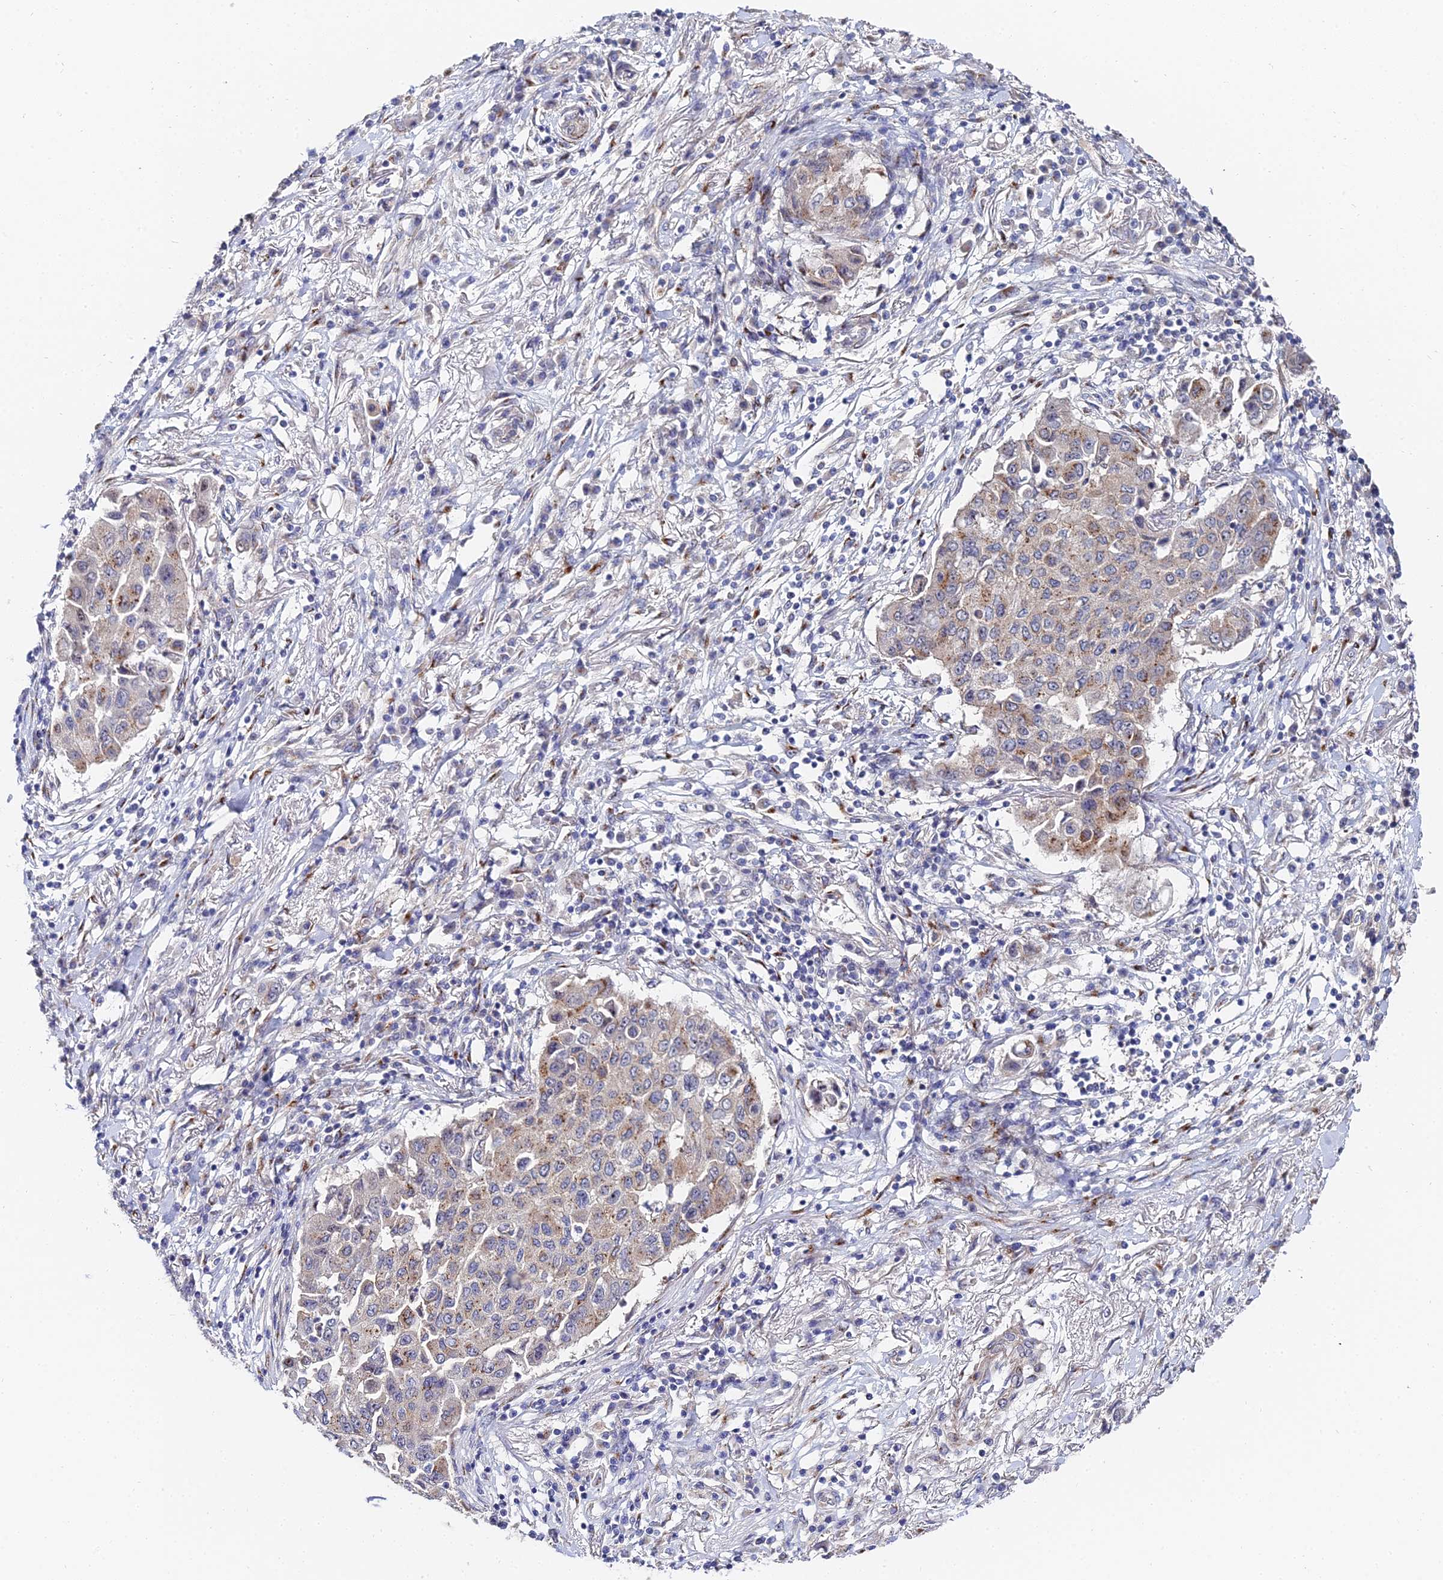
{"staining": {"intensity": "weak", "quantity": "25%-75%", "location": "cytoplasmic/membranous"}, "tissue": "lung cancer", "cell_type": "Tumor cells", "image_type": "cancer", "snomed": [{"axis": "morphology", "description": "Squamous cell carcinoma, NOS"}, {"axis": "topography", "description": "Lung"}], "caption": "The image shows staining of lung cancer (squamous cell carcinoma), revealing weak cytoplasmic/membranous protein expression (brown color) within tumor cells.", "gene": "BORCS8", "patient": {"sex": "male", "age": 74}}